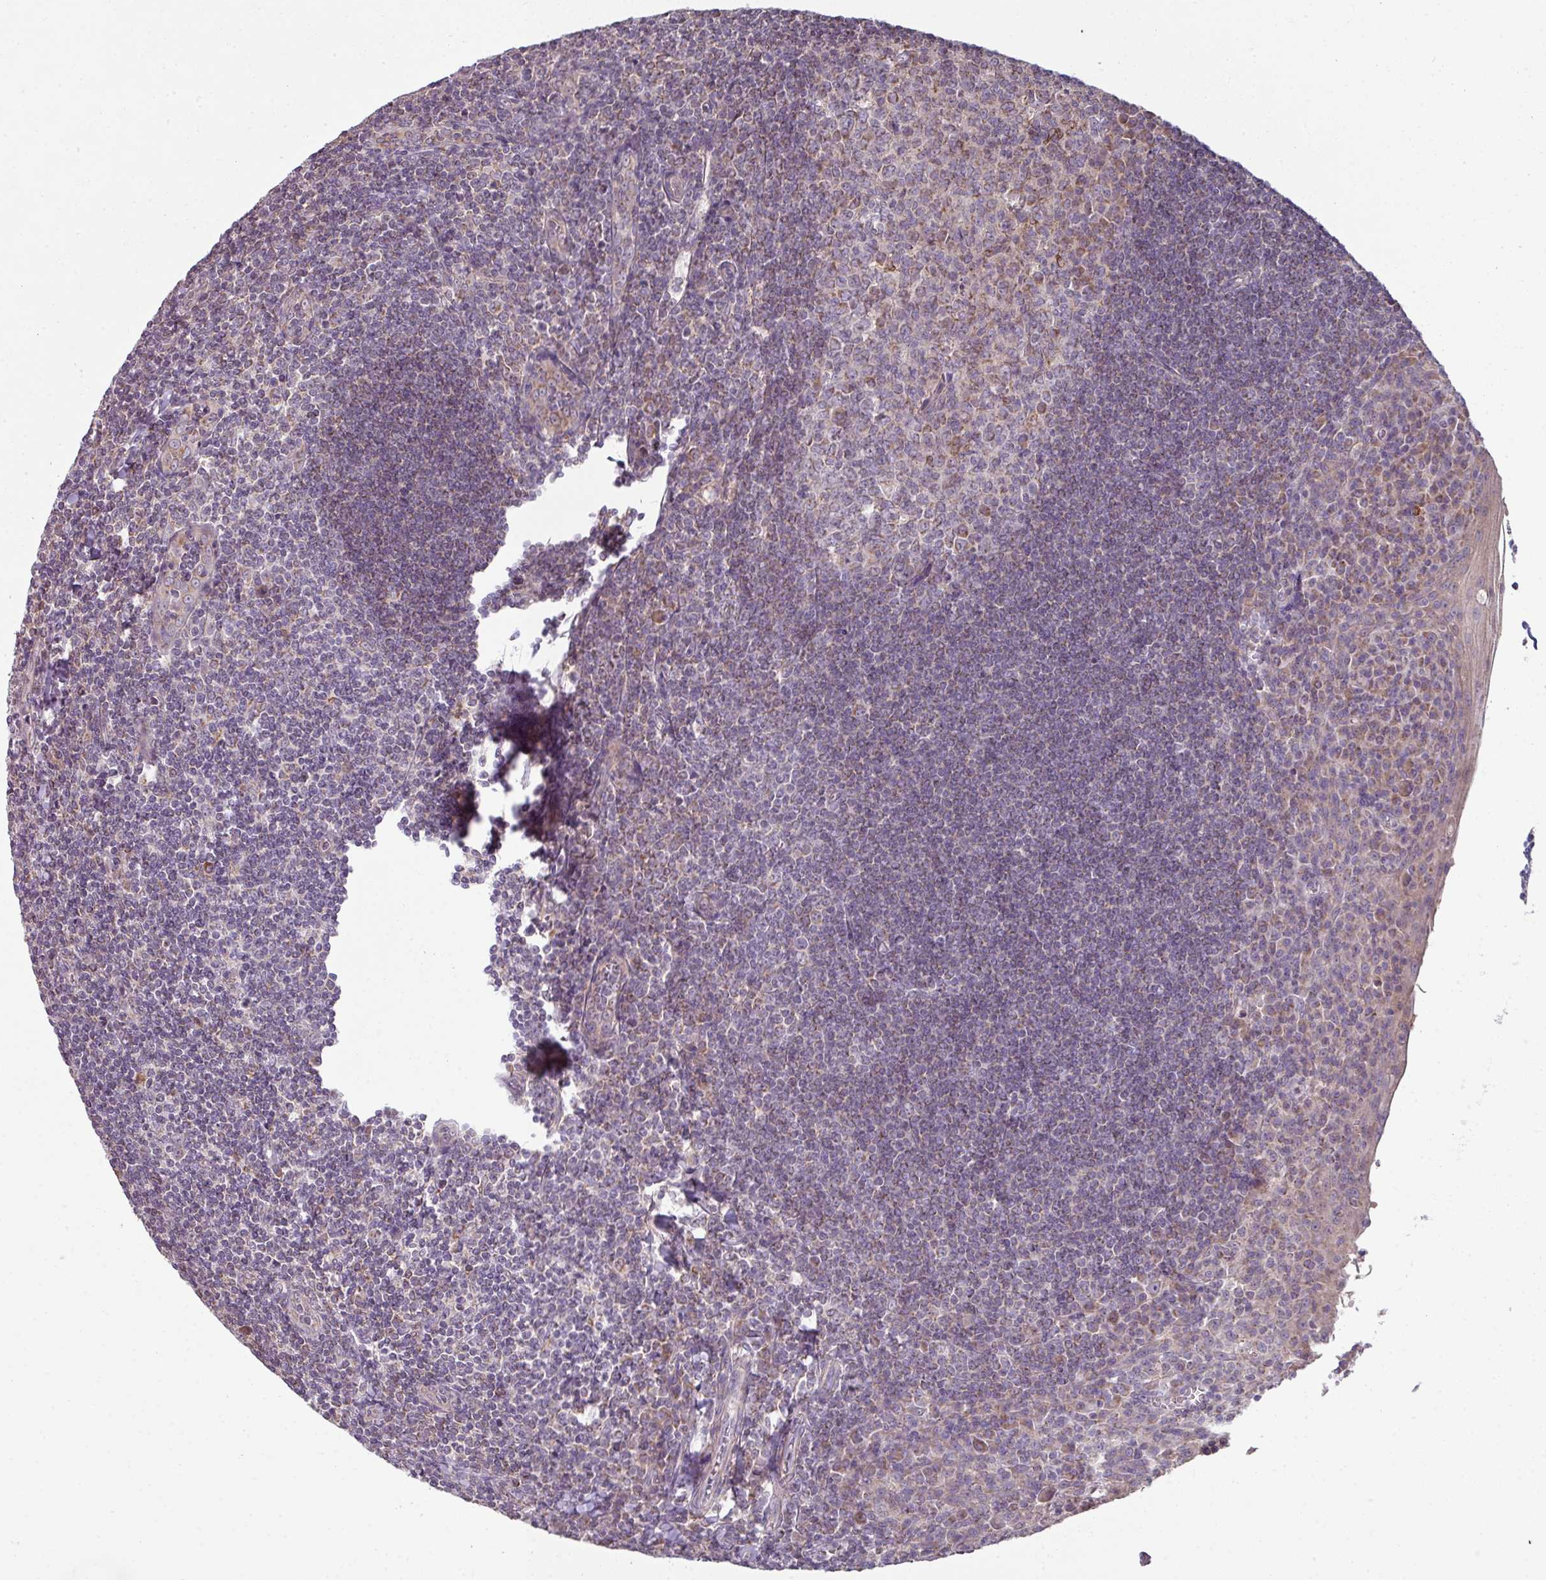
{"staining": {"intensity": "weak", "quantity": "25%-75%", "location": "cytoplasmic/membranous"}, "tissue": "tonsil", "cell_type": "Germinal center cells", "image_type": "normal", "snomed": [{"axis": "morphology", "description": "Normal tissue, NOS"}, {"axis": "topography", "description": "Tonsil"}], "caption": "Immunohistochemistry histopathology image of unremarkable human tonsil stained for a protein (brown), which shows low levels of weak cytoplasmic/membranous positivity in about 25%-75% of germinal center cells.", "gene": "LRRC9", "patient": {"sex": "male", "age": 27}}